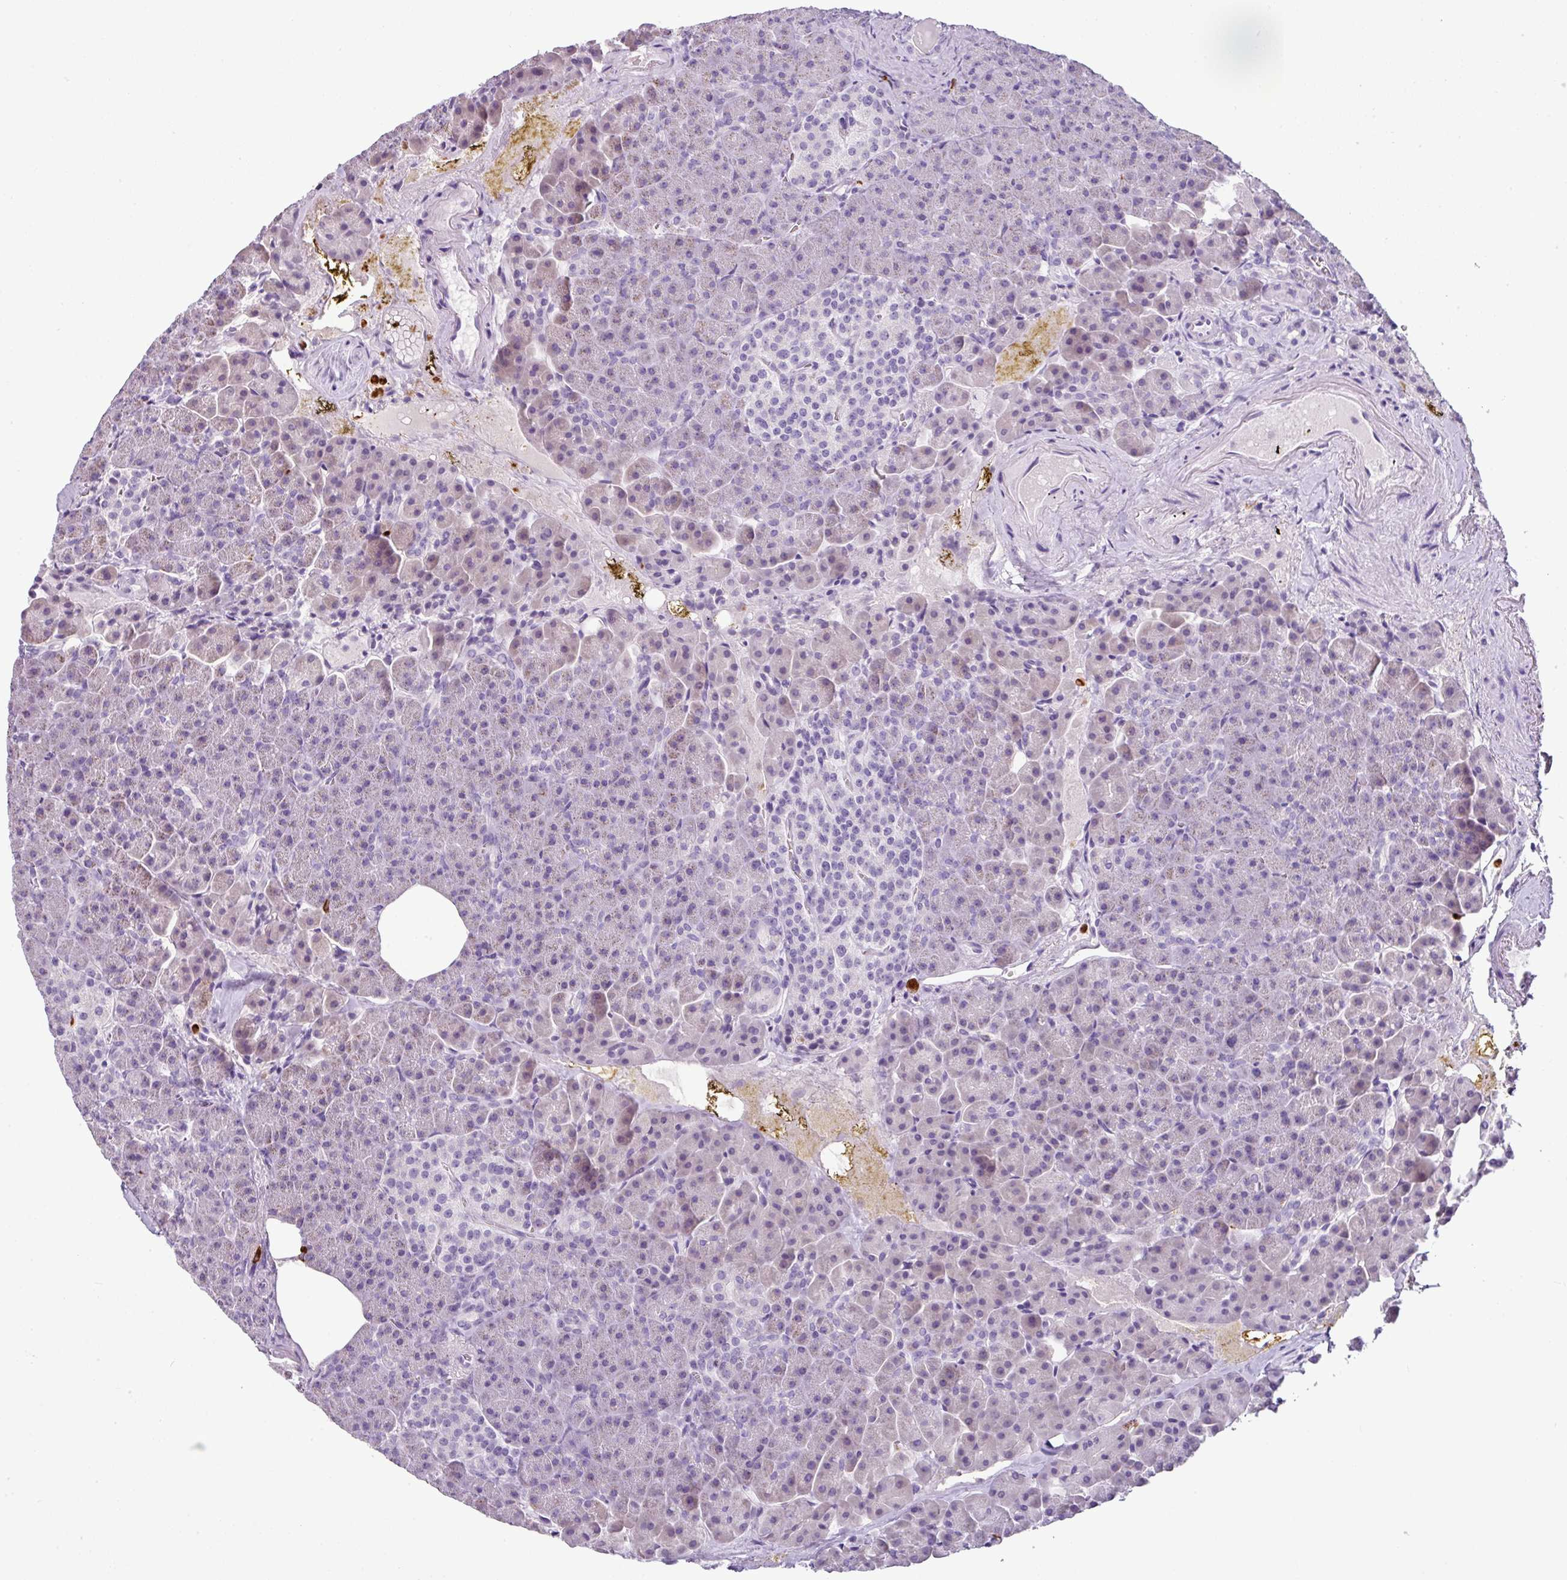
{"staining": {"intensity": "negative", "quantity": "none", "location": "none"}, "tissue": "pancreas", "cell_type": "Exocrine glandular cells", "image_type": "normal", "snomed": [{"axis": "morphology", "description": "Normal tissue, NOS"}, {"axis": "topography", "description": "Pancreas"}], "caption": "DAB immunohistochemical staining of unremarkable pancreas reveals no significant positivity in exocrine glandular cells.", "gene": "CTSG", "patient": {"sex": "female", "age": 74}}